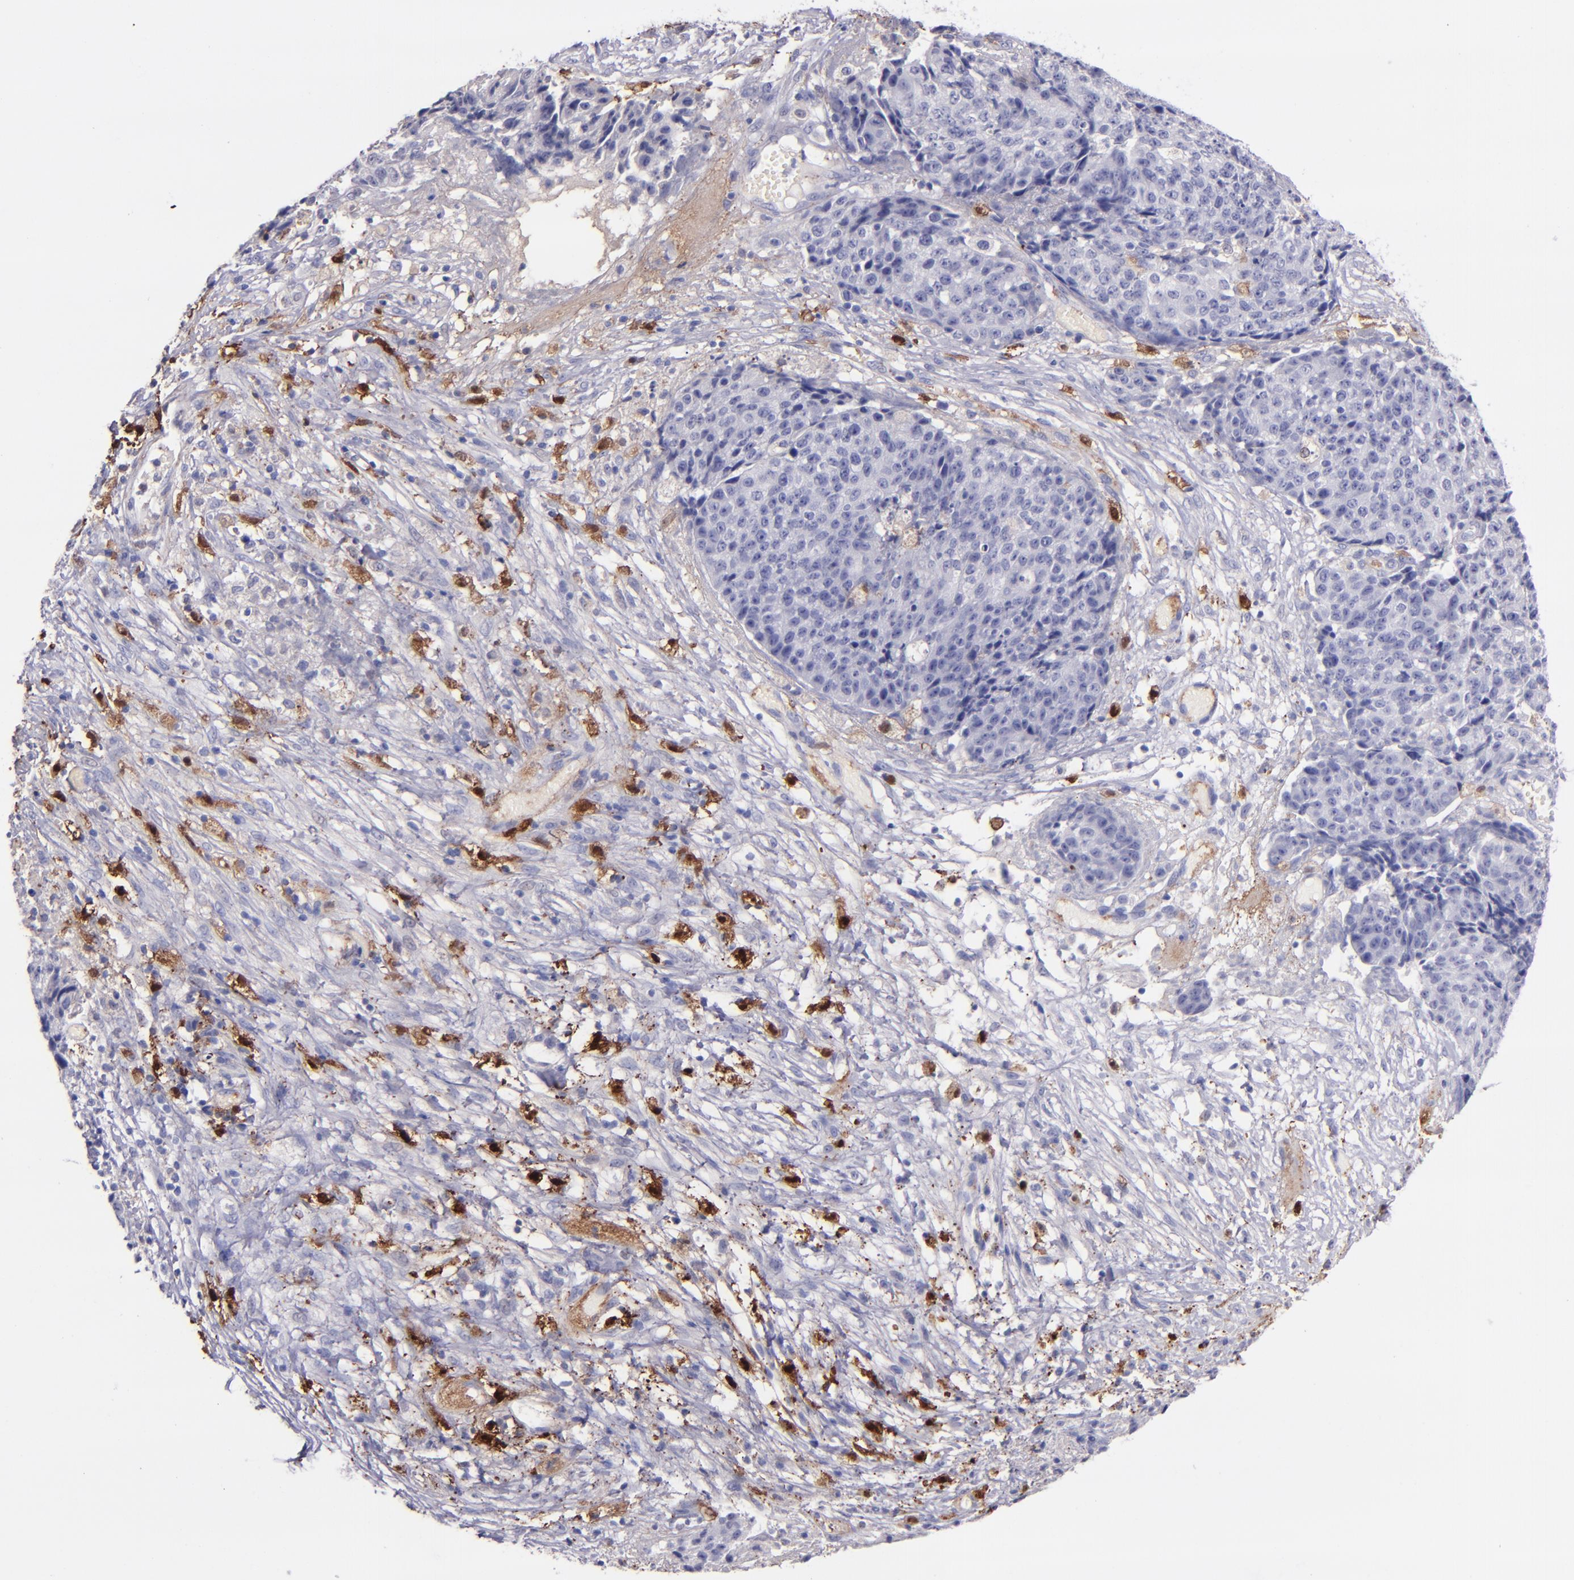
{"staining": {"intensity": "negative", "quantity": "none", "location": "none"}, "tissue": "ovarian cancer", "cell_type": "Tumor cells", "image_type": "cancer", "snomed": [{"axis": "morphology", "description": "Carcinoma, endometroid"}, {"axis": "topography", "description": "Ovary"}], "caption": "A high-resolution histopathology image shows IHC staining of ovarian cancer, which displays no significant positivity in tumor cells. (DAB (3,3'-diaminobenzidine) immunohistochemistry, high magnification).", "gene": "F13A1", "patient": {"sex": "female", "age": 42}}